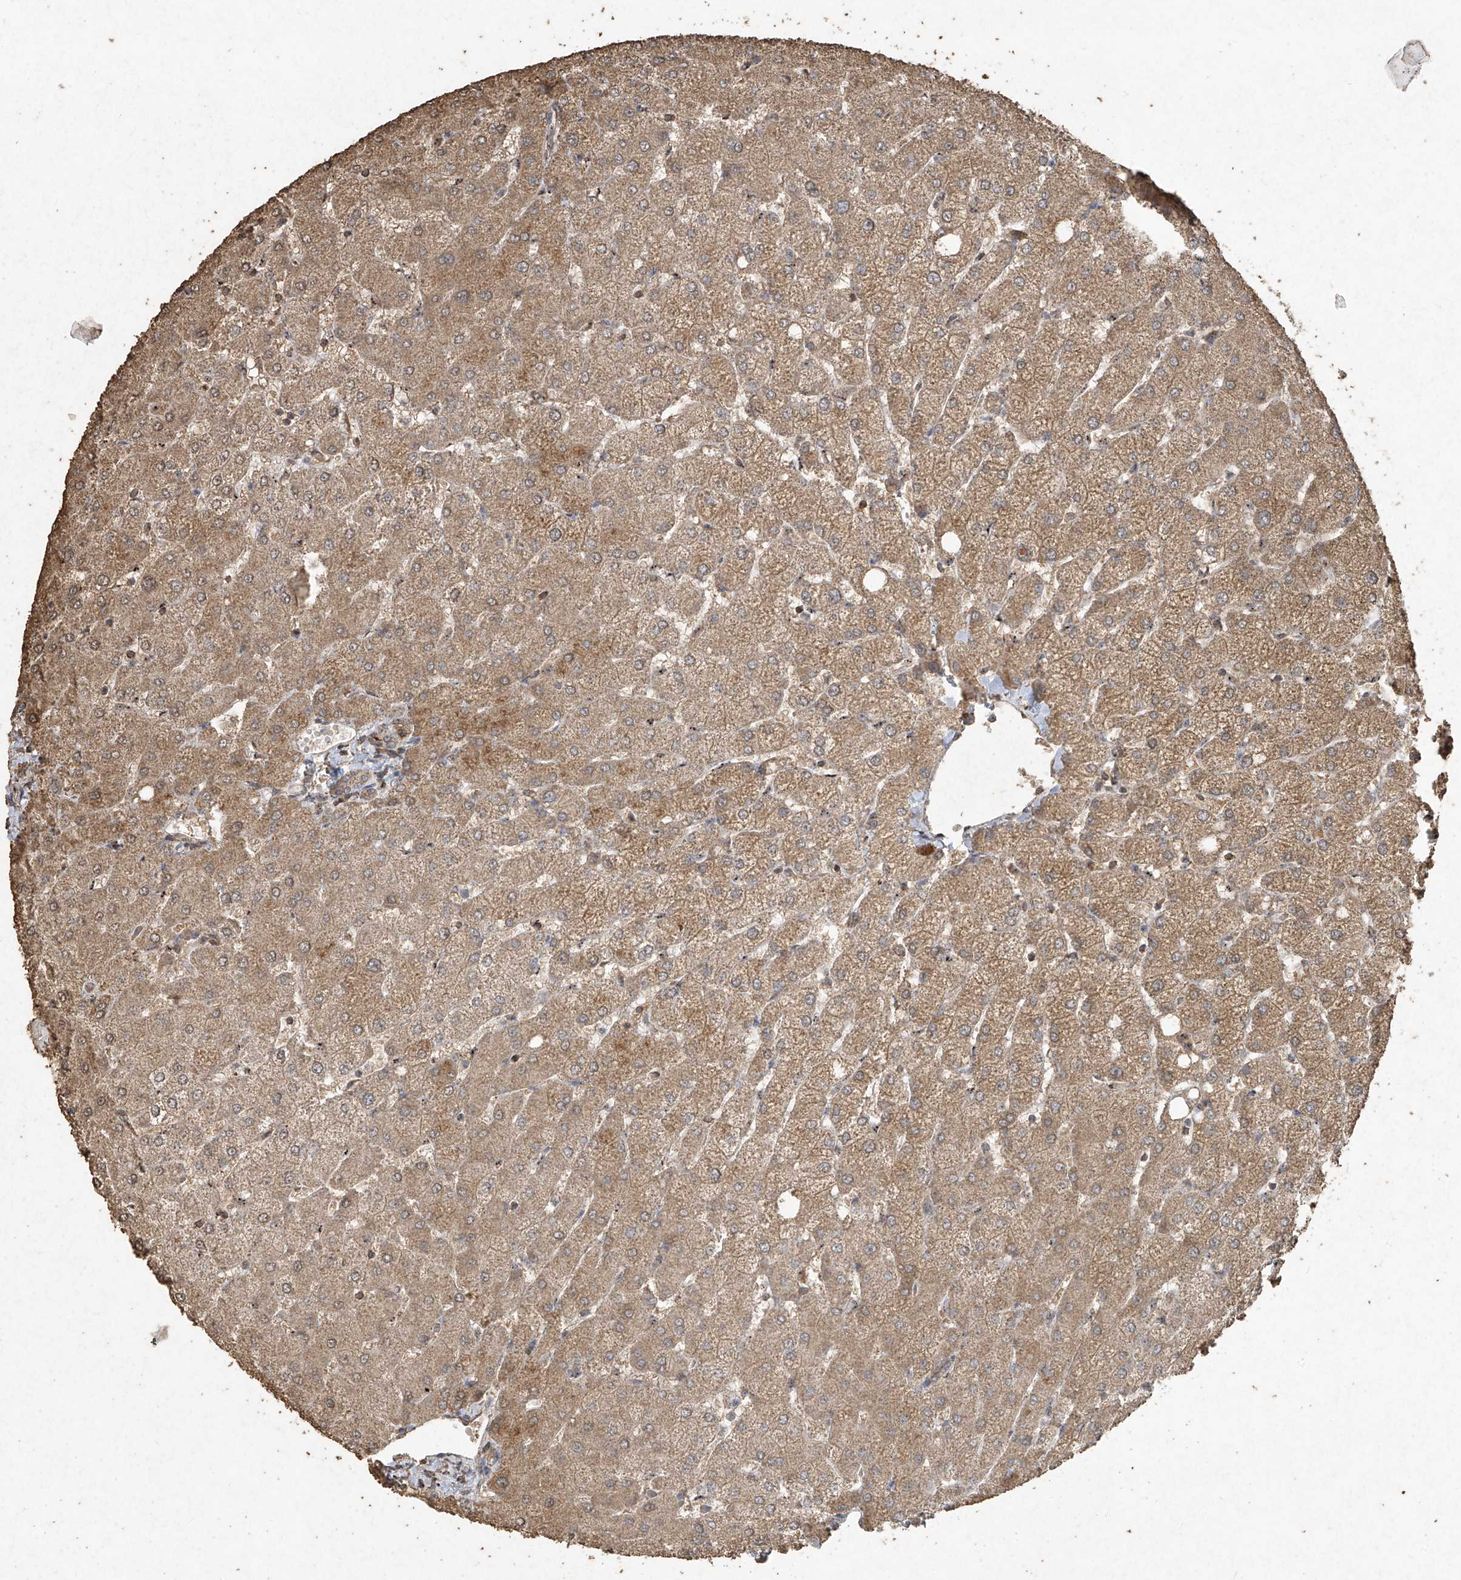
{"staining": {"intensity": "weak", "quantity": "<25%", "location": "cytoplasmic/membranous"}, "tissue": "liver", "cell_type": "Cholangiocytes", "image_type": "normal", "snomed": [{"axis": "morphology", "description": "Normal tissue, NOS"}, {"axis": "topography", "description": "Liver"}], "caption": "Immunohistochemistry histopathology image of benign human liver stained for a protein (brown), which reveals no positivity in cholangiocytes.", "gene": "ERBB3", "patient": {"sex": "female", "age": 54}}